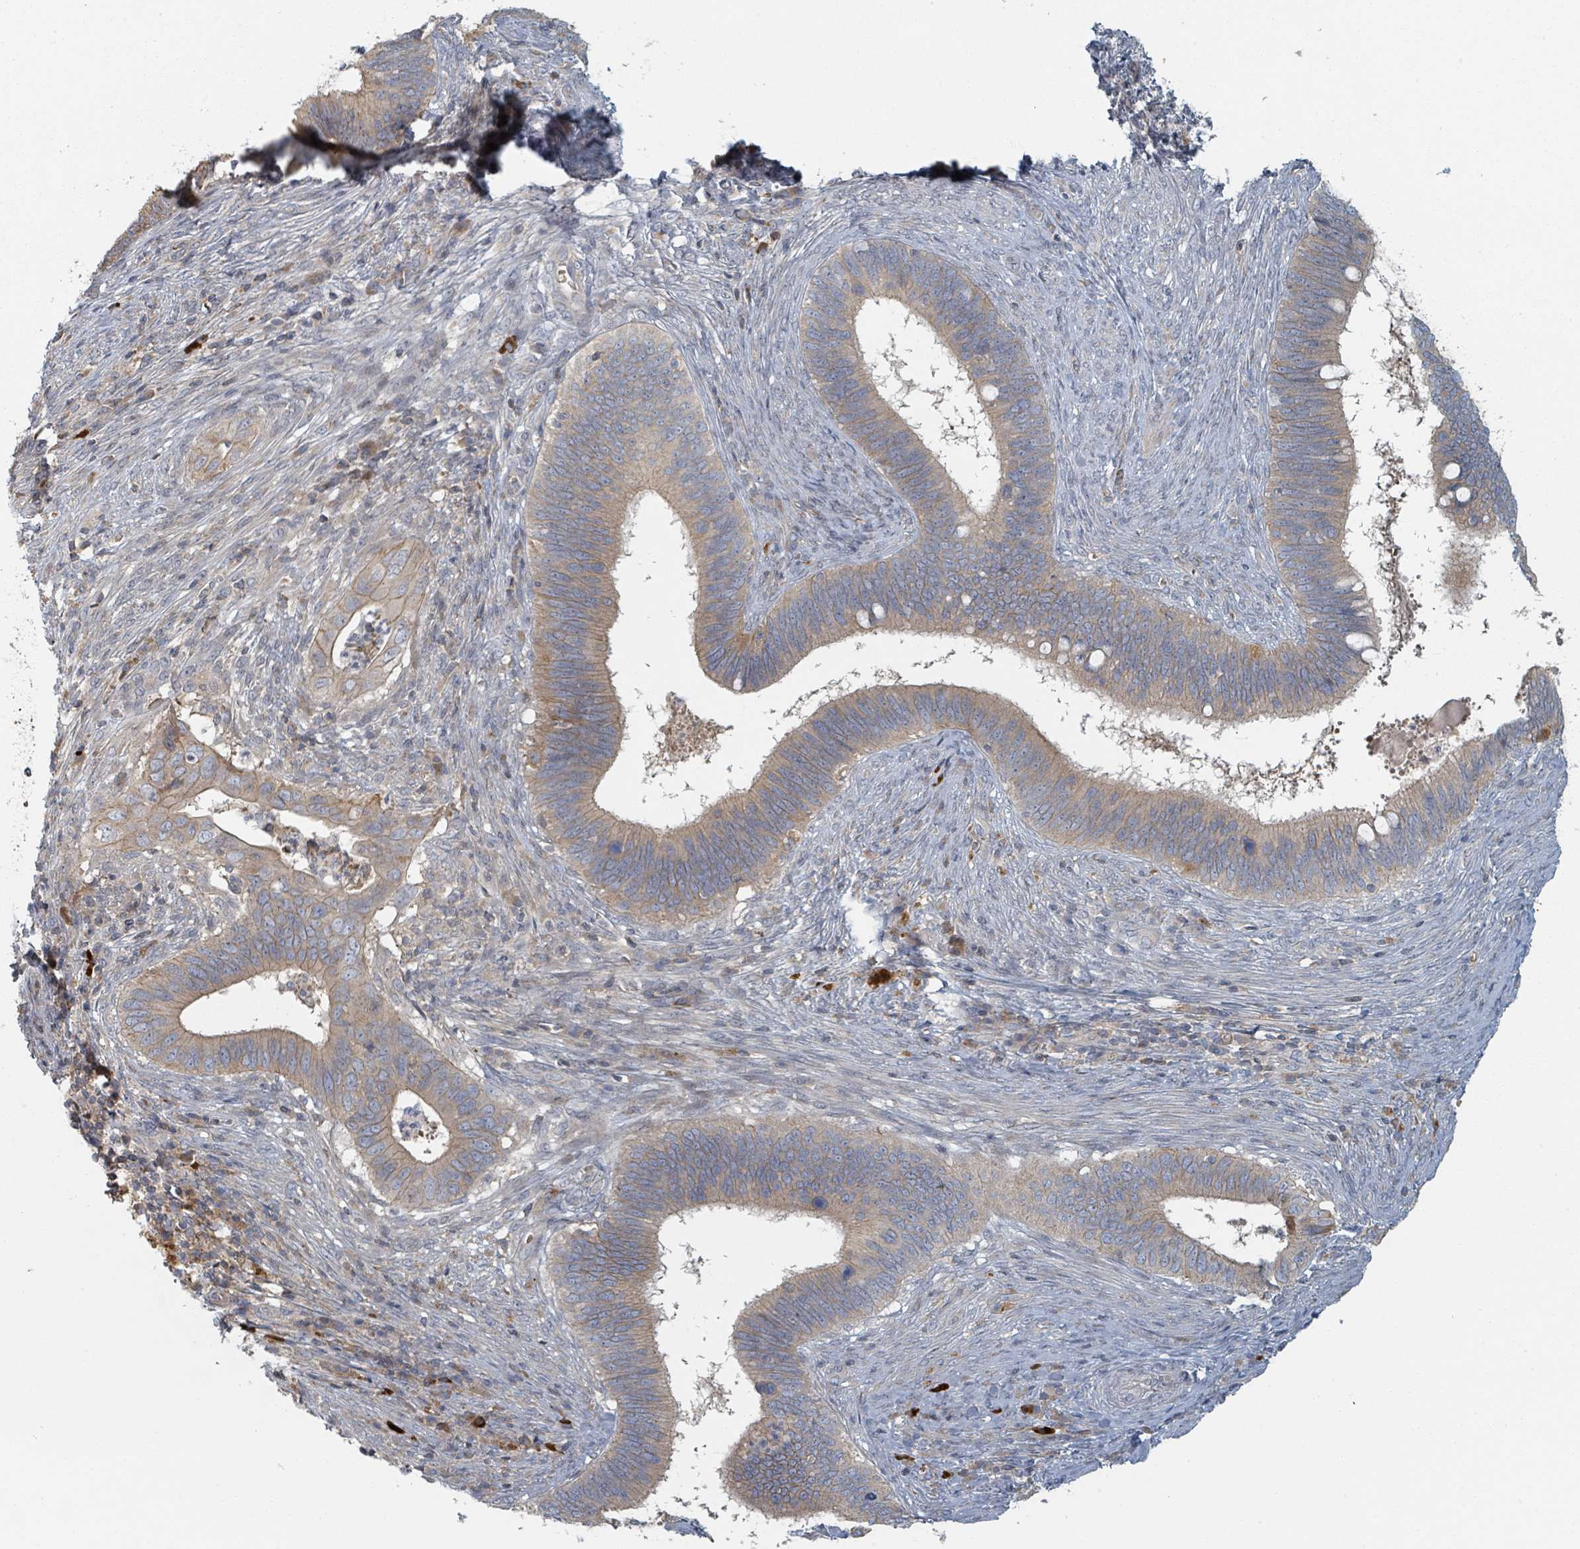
{"staining": {"intensity": "moderate", "quantity": ">75%", "location": "cytoplasmic/membranous"}, "tissue": "cervical cancer", "cell_type": "Tumor cells", "image_type": "cancer", "snomed": [{"axis": "morphology", "description": "Adenocarcinoma, NOS"}, {"axis": "topography", "description": "Cervix"}], "caption": "Human cervical adenocarcinoma stained with a brown dye demonstrates moderate cytoplasmic/membranous positive expression in approximately >75% of tumor cells.", "gene": "TRPC4AP", "patient": {"sex": "female", "age": 42}}